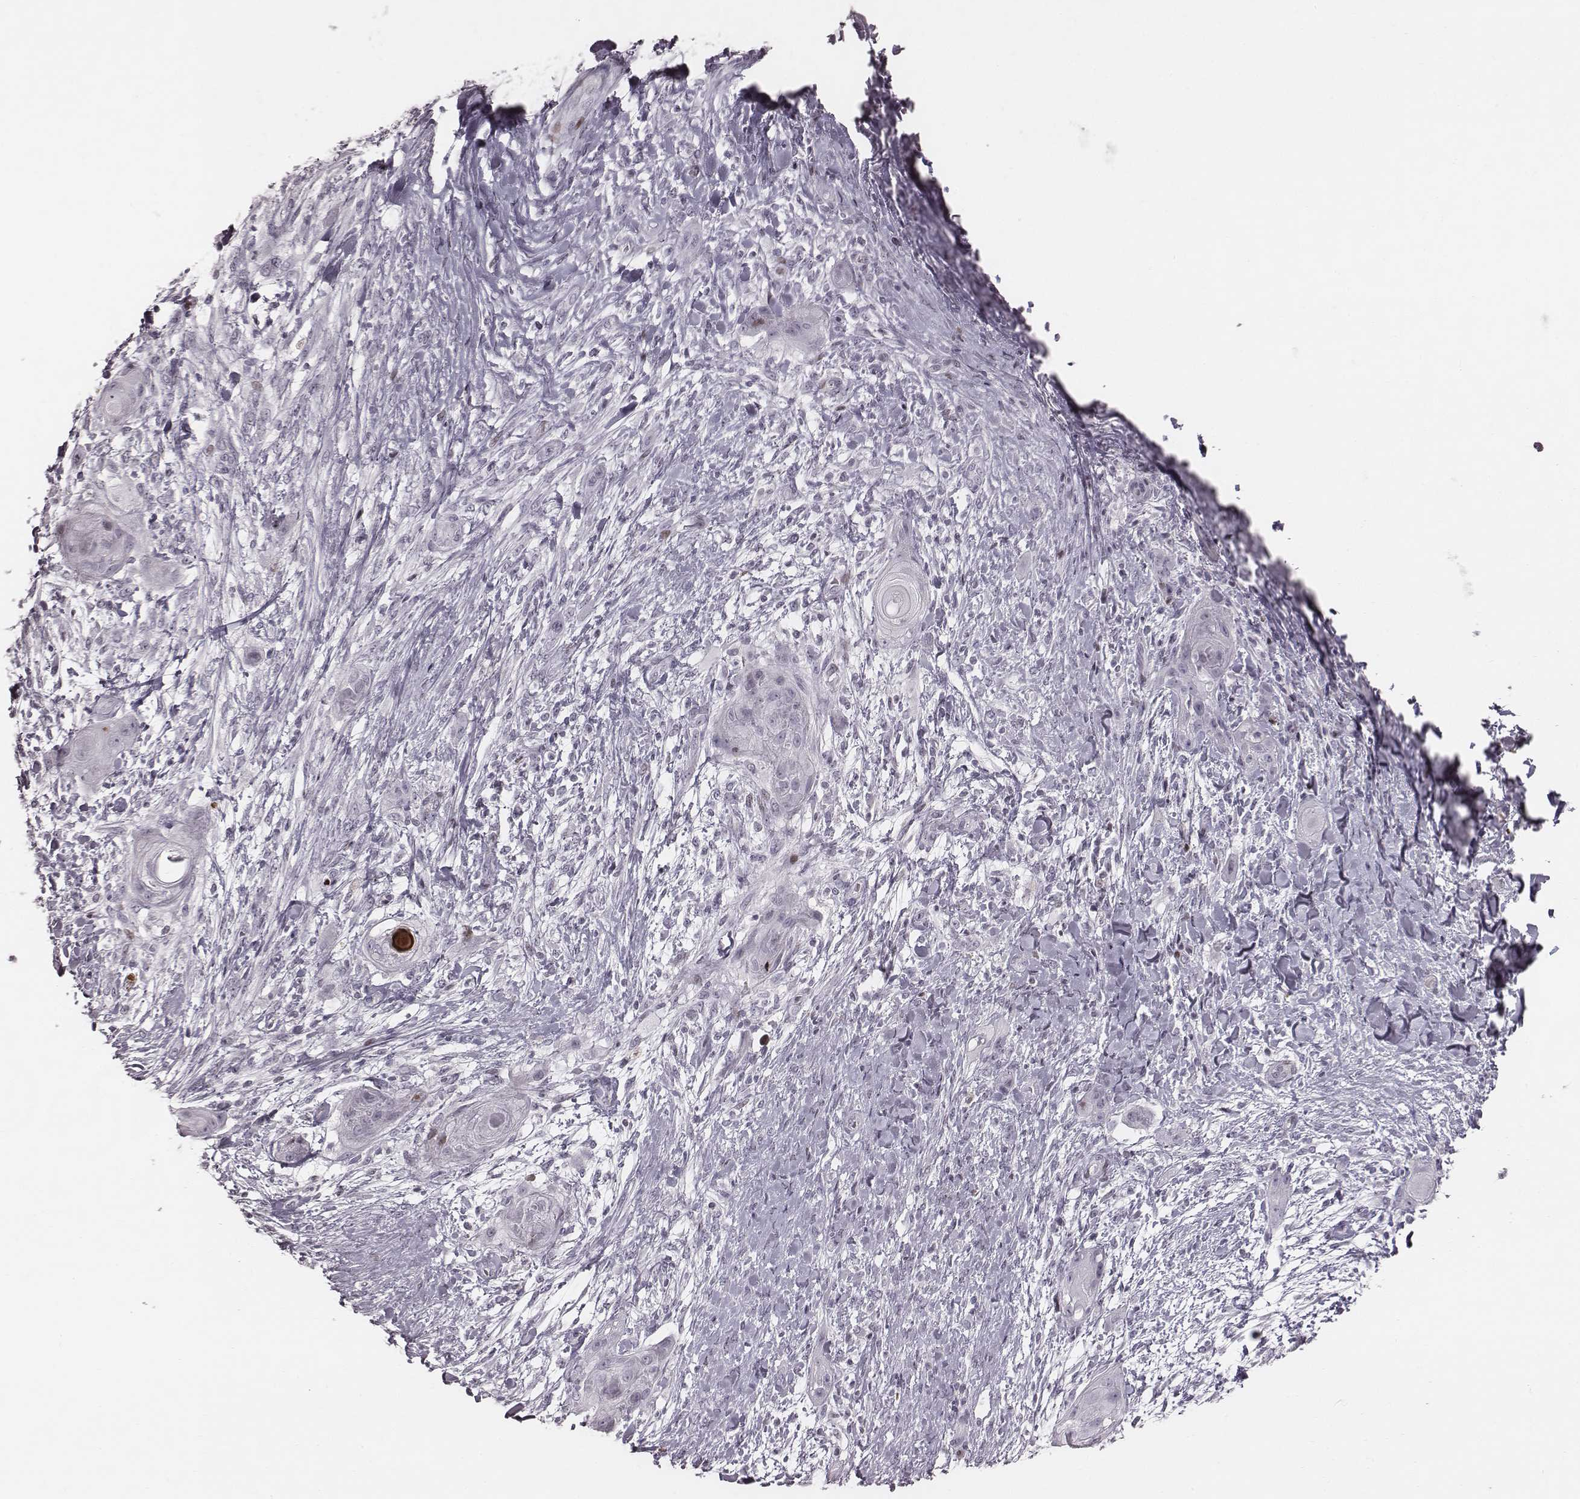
{"staining": {"intensity": "negative", "quantity": "none", "location": "none"}, "tissue": "skin cancer", "cell_type": "Tumor cells", "image_type": "cancer", "snomed": [{"axis": "morphology", "description": "Squamous cell carcinoma, NOS"}, {"axis": "topography", "description": "Skin"}], "caption": "Immunohistochemistry (IHC) histopathology image of neoplastic tissue: skin cancer stained with DAB reveals no significant protein staining in tumor cells. (DAB immunohistochemistry, high magnification).", "gene": "NDC1", "patient": {"sex": "male", "age": 62}}